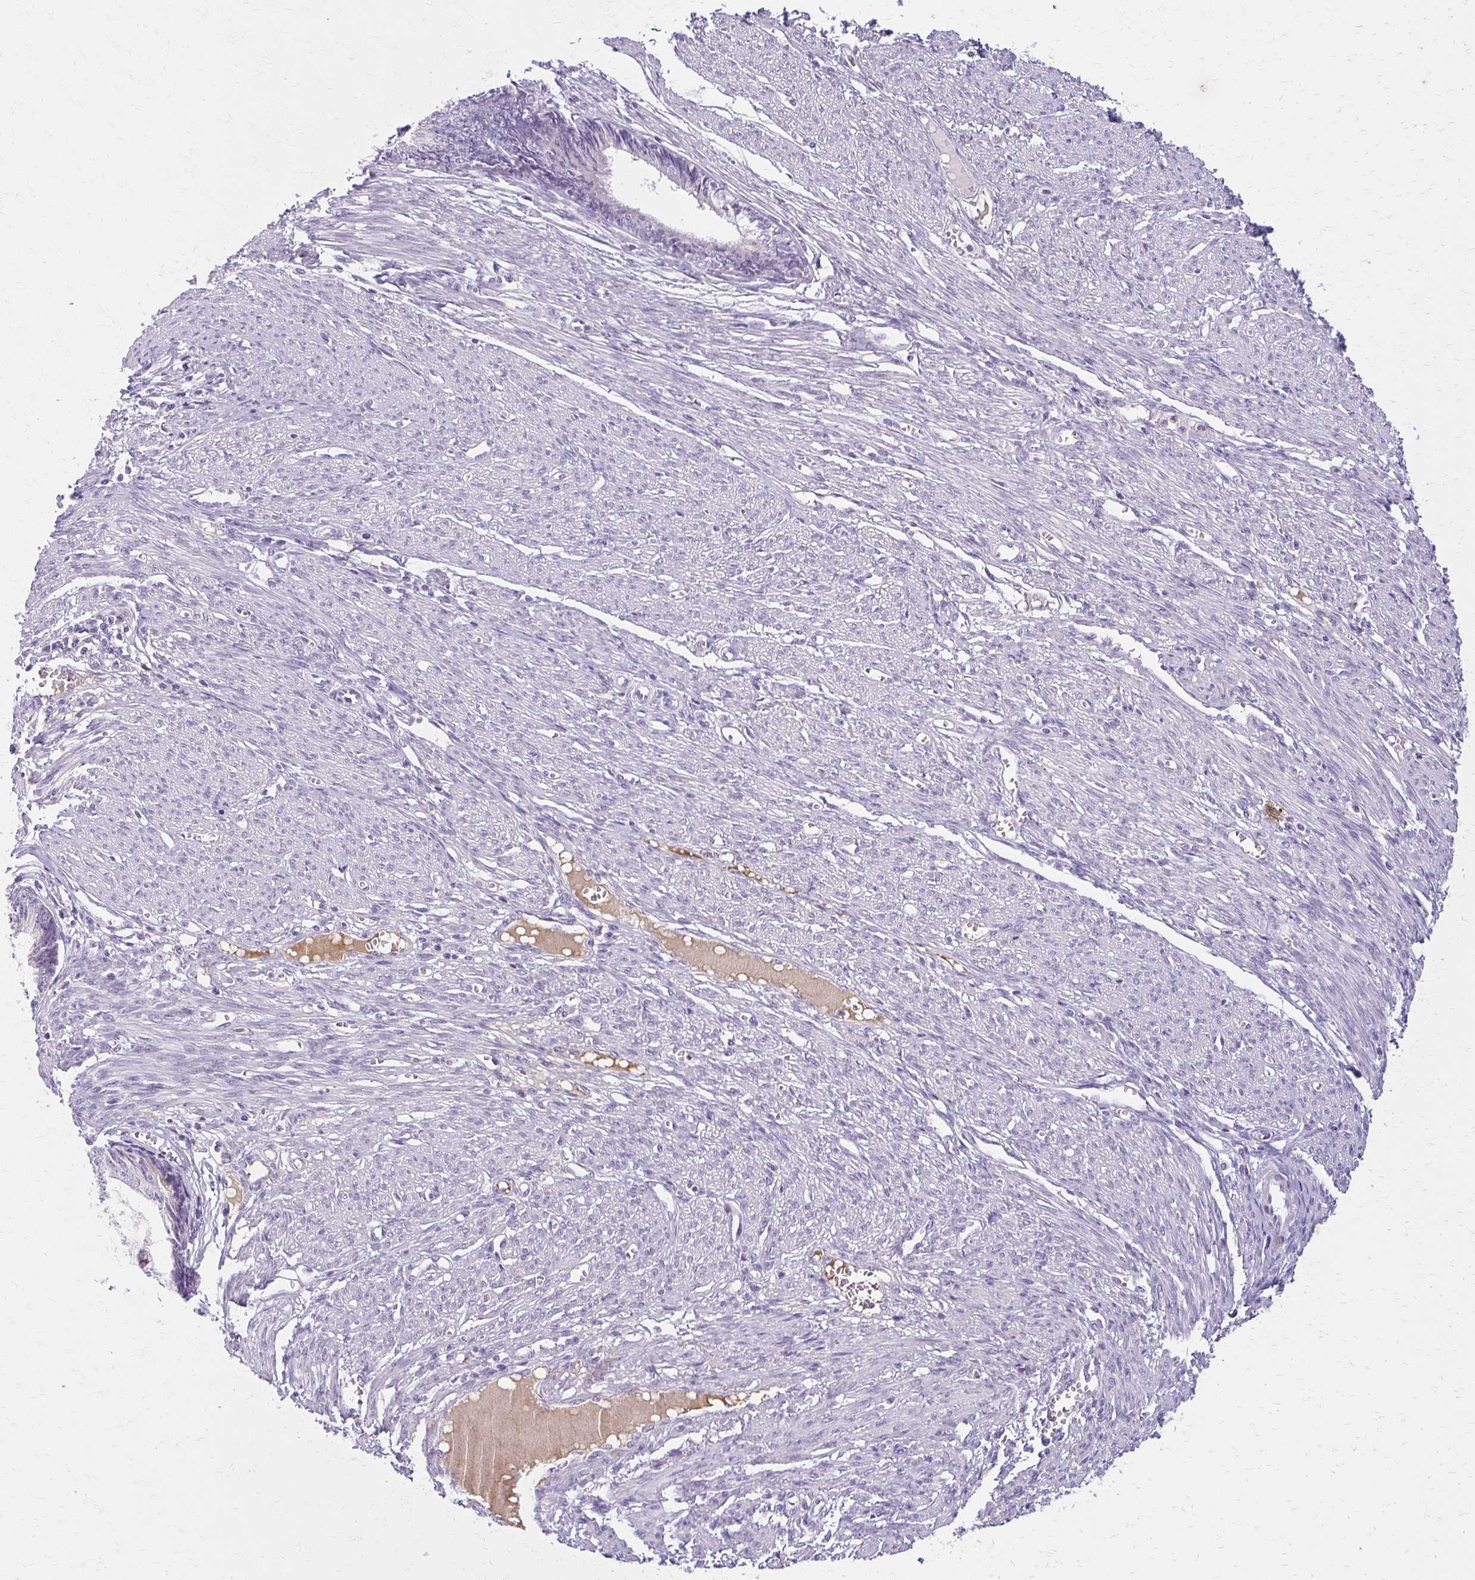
{"staining": {"intensity": "negative", "quantity": "none", "location": "none"}, "tissue": "endometrial cancer", "cell_type": "Tumor cells", "image_type": "cancer", "snomed": [{"axis": "morphology", "description": "Adenocarcinoma, NOS"}, {"axis": "topography", "description": "Endometrium"}], "caption": "Tumor cells show no significant positivity in endometrial cancer (adenocarcinoma).", "gene": "BBS12", "patient": {"sex": "female", "age": 68}}